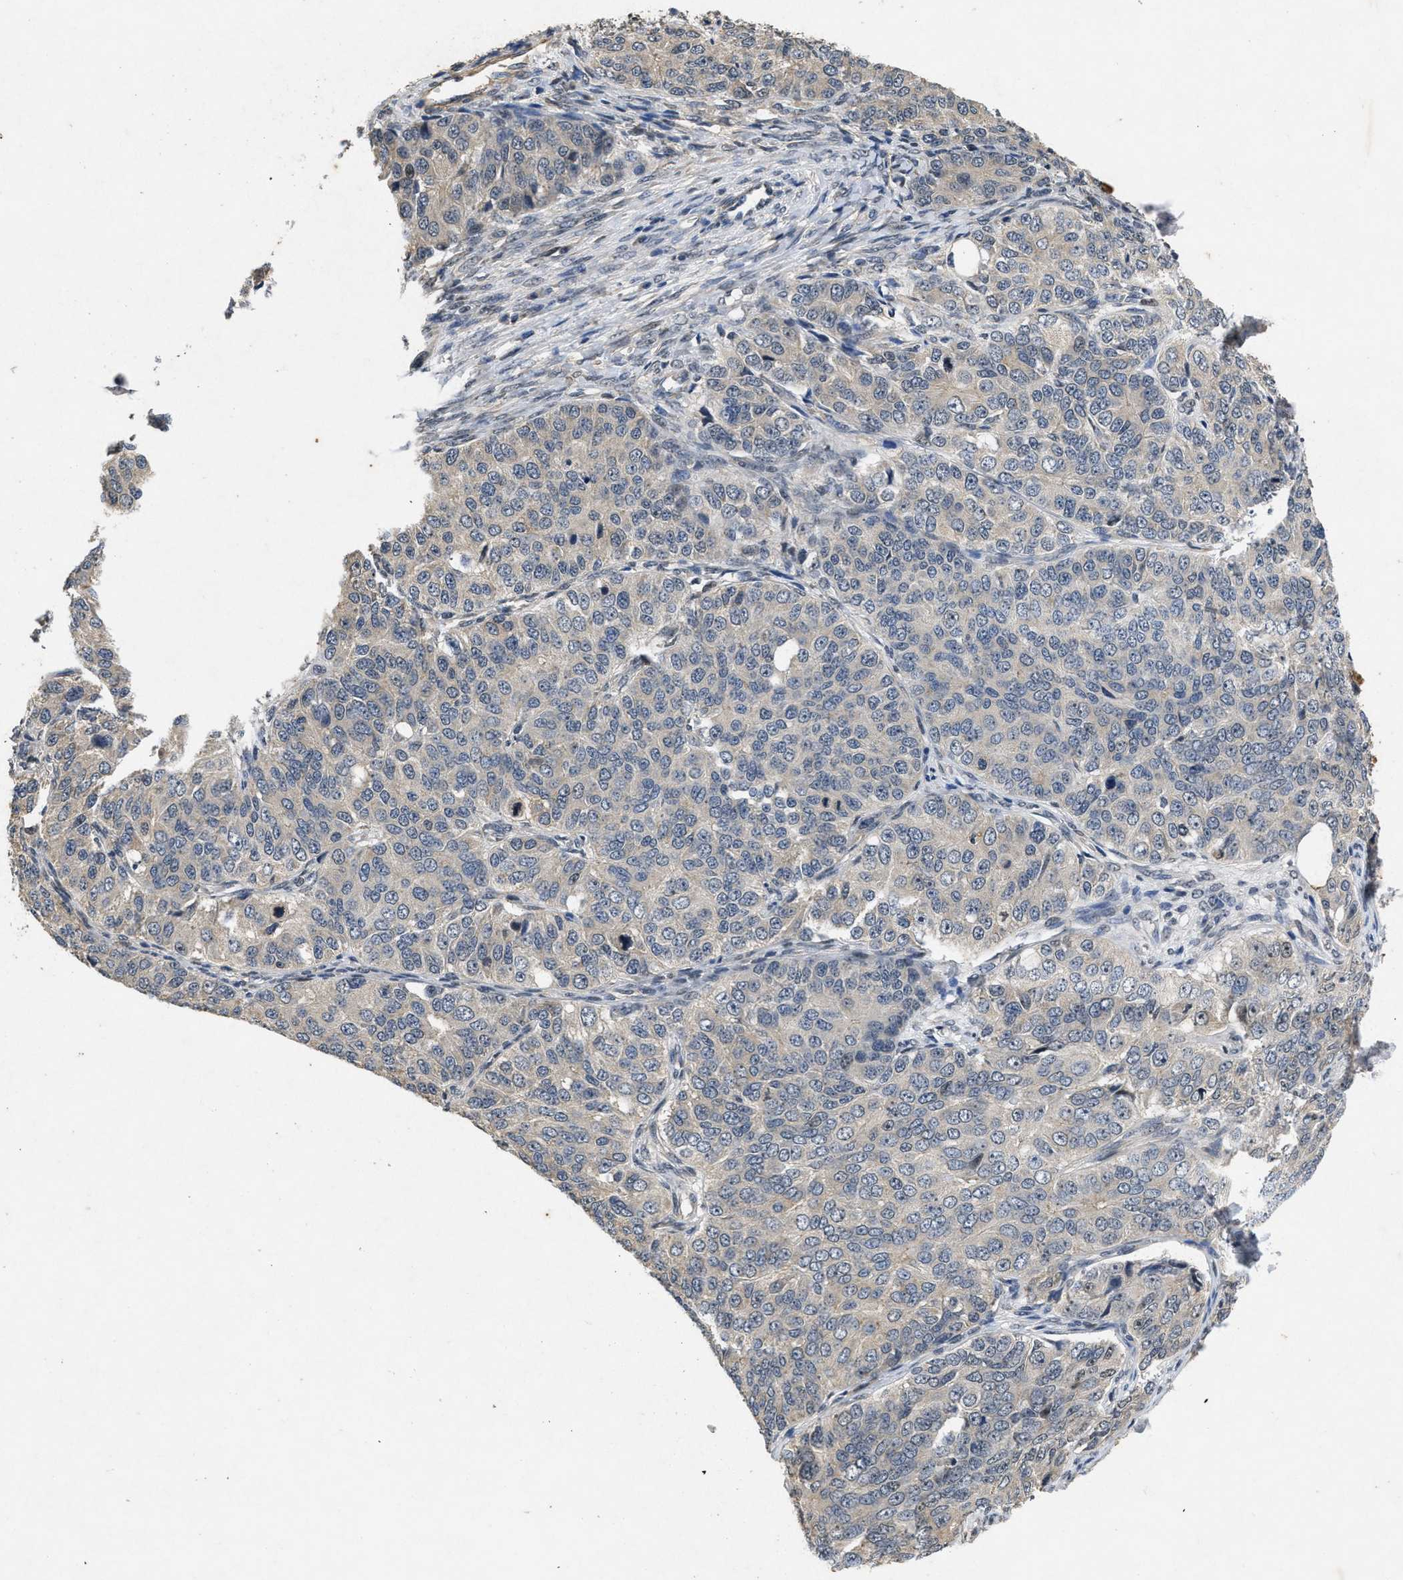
{"staining": {"intensity": "negative", "quantity": "none", "location": "none"}, "tissue": "ovarian cancer", "cell_type": "Tumor cells", "image_type": "cancer", "snomed": [{"axis": "morphology", "description": "Carcinoma, endometroid"}, {"axis": "topography", "description": "Ovary"}], "caption": "This is an IHC histopathology image of human ovarian cancer (endometroid carcinoma). There is no expression in tumor cells.", "gene": "PAPOLG", "patient": {"sex": "female", "age": 51}}